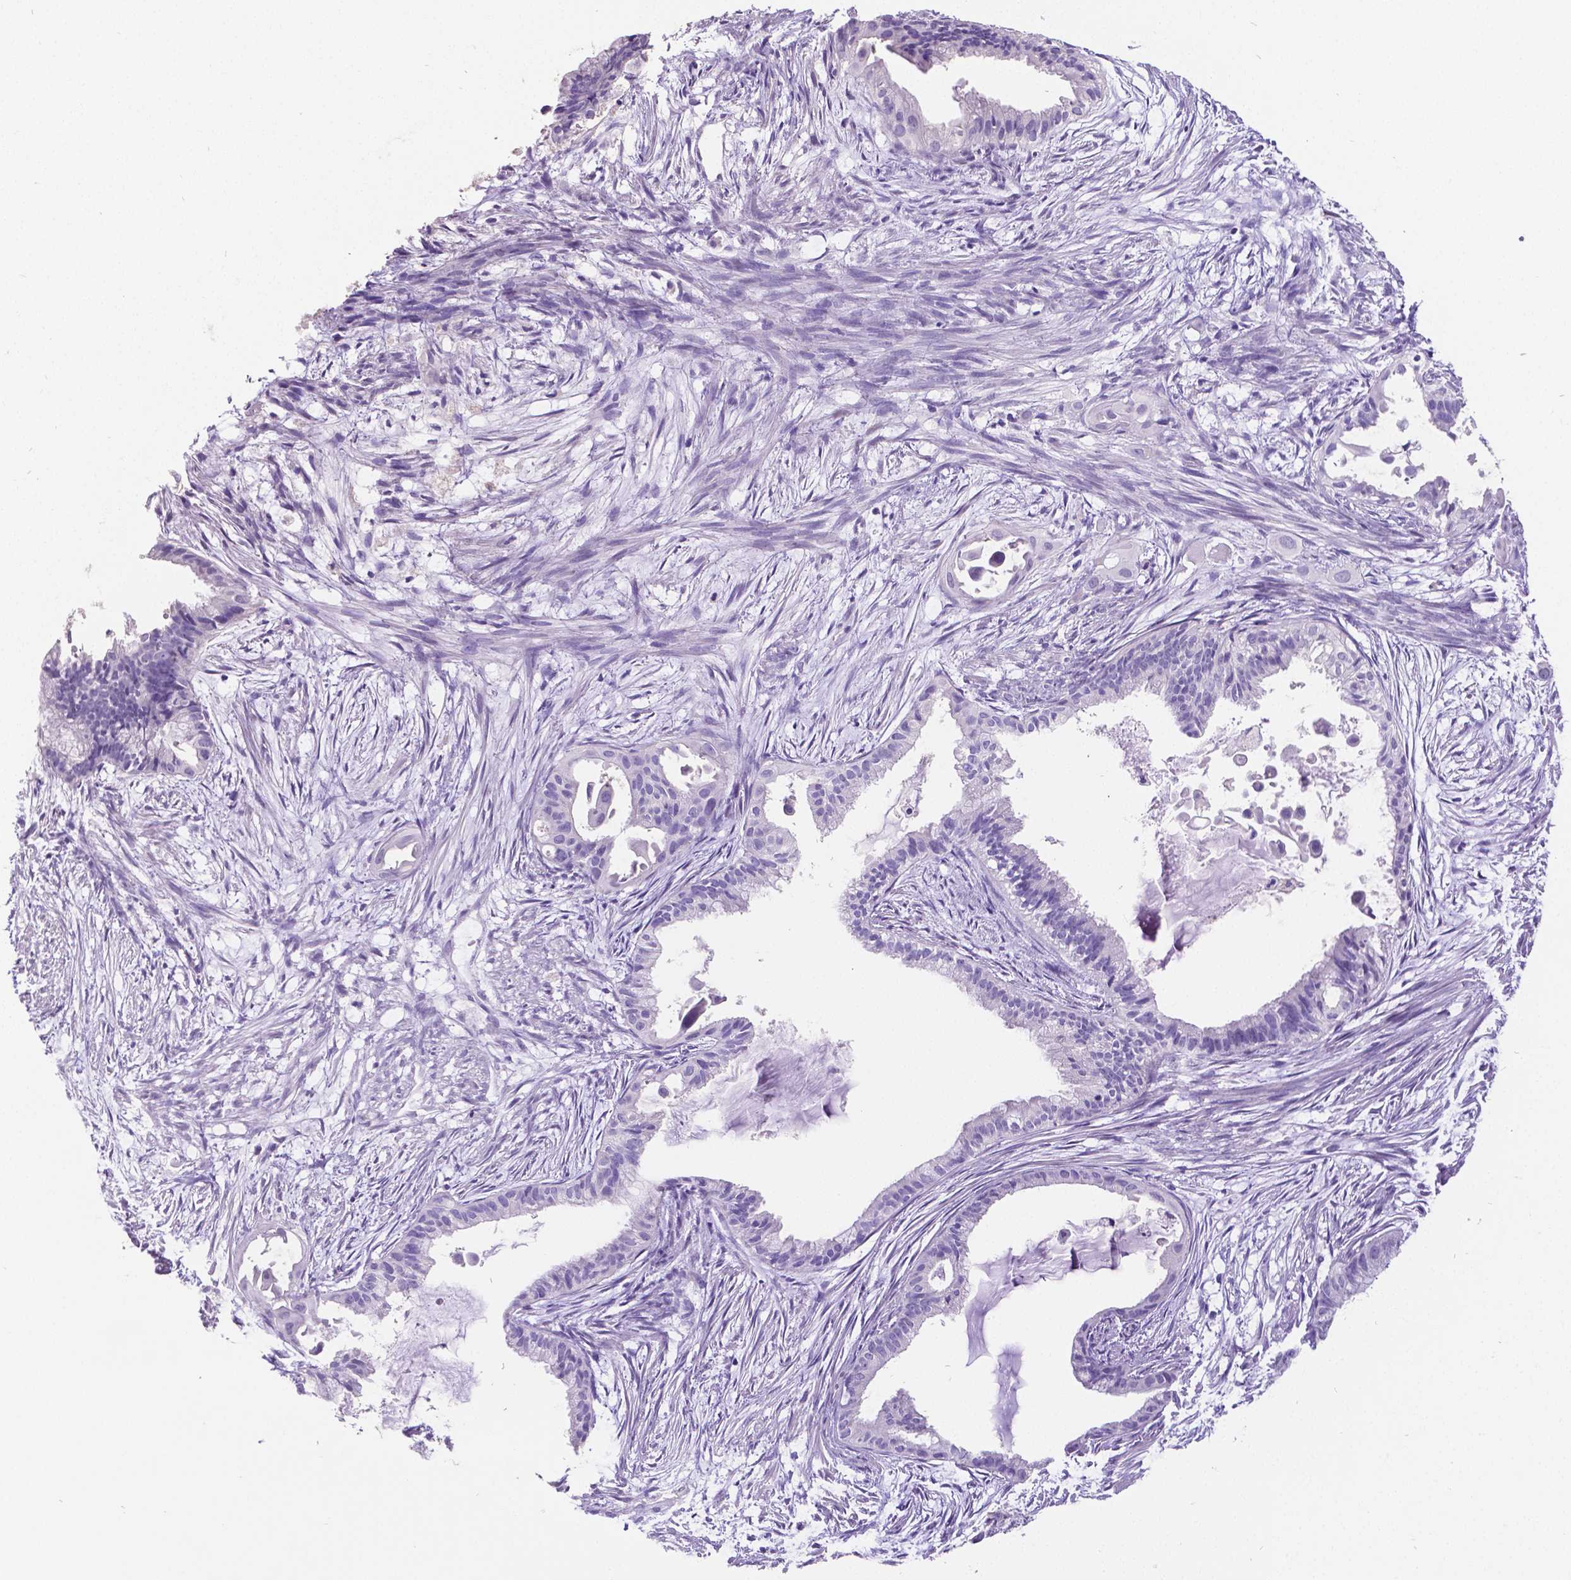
{"staining": {"intensity": "negative", "quantity": "none", "location": "none"}, "tissue": "endometrial cancer", "cell_type": "Tumor cells", "image_type": "cancer", "snomed": [{"axis": "morphology", "description": "Adenocarcinoma, NOS"}, {"axis": "topography", "description": "Endometrium"}], "caption": "The micrograph demonstrates no staining of tumor cells in endometrial cancer (adenocarcinoma).", "gene": "SATB2", "patient": {"sex": "female", "age": 86}}